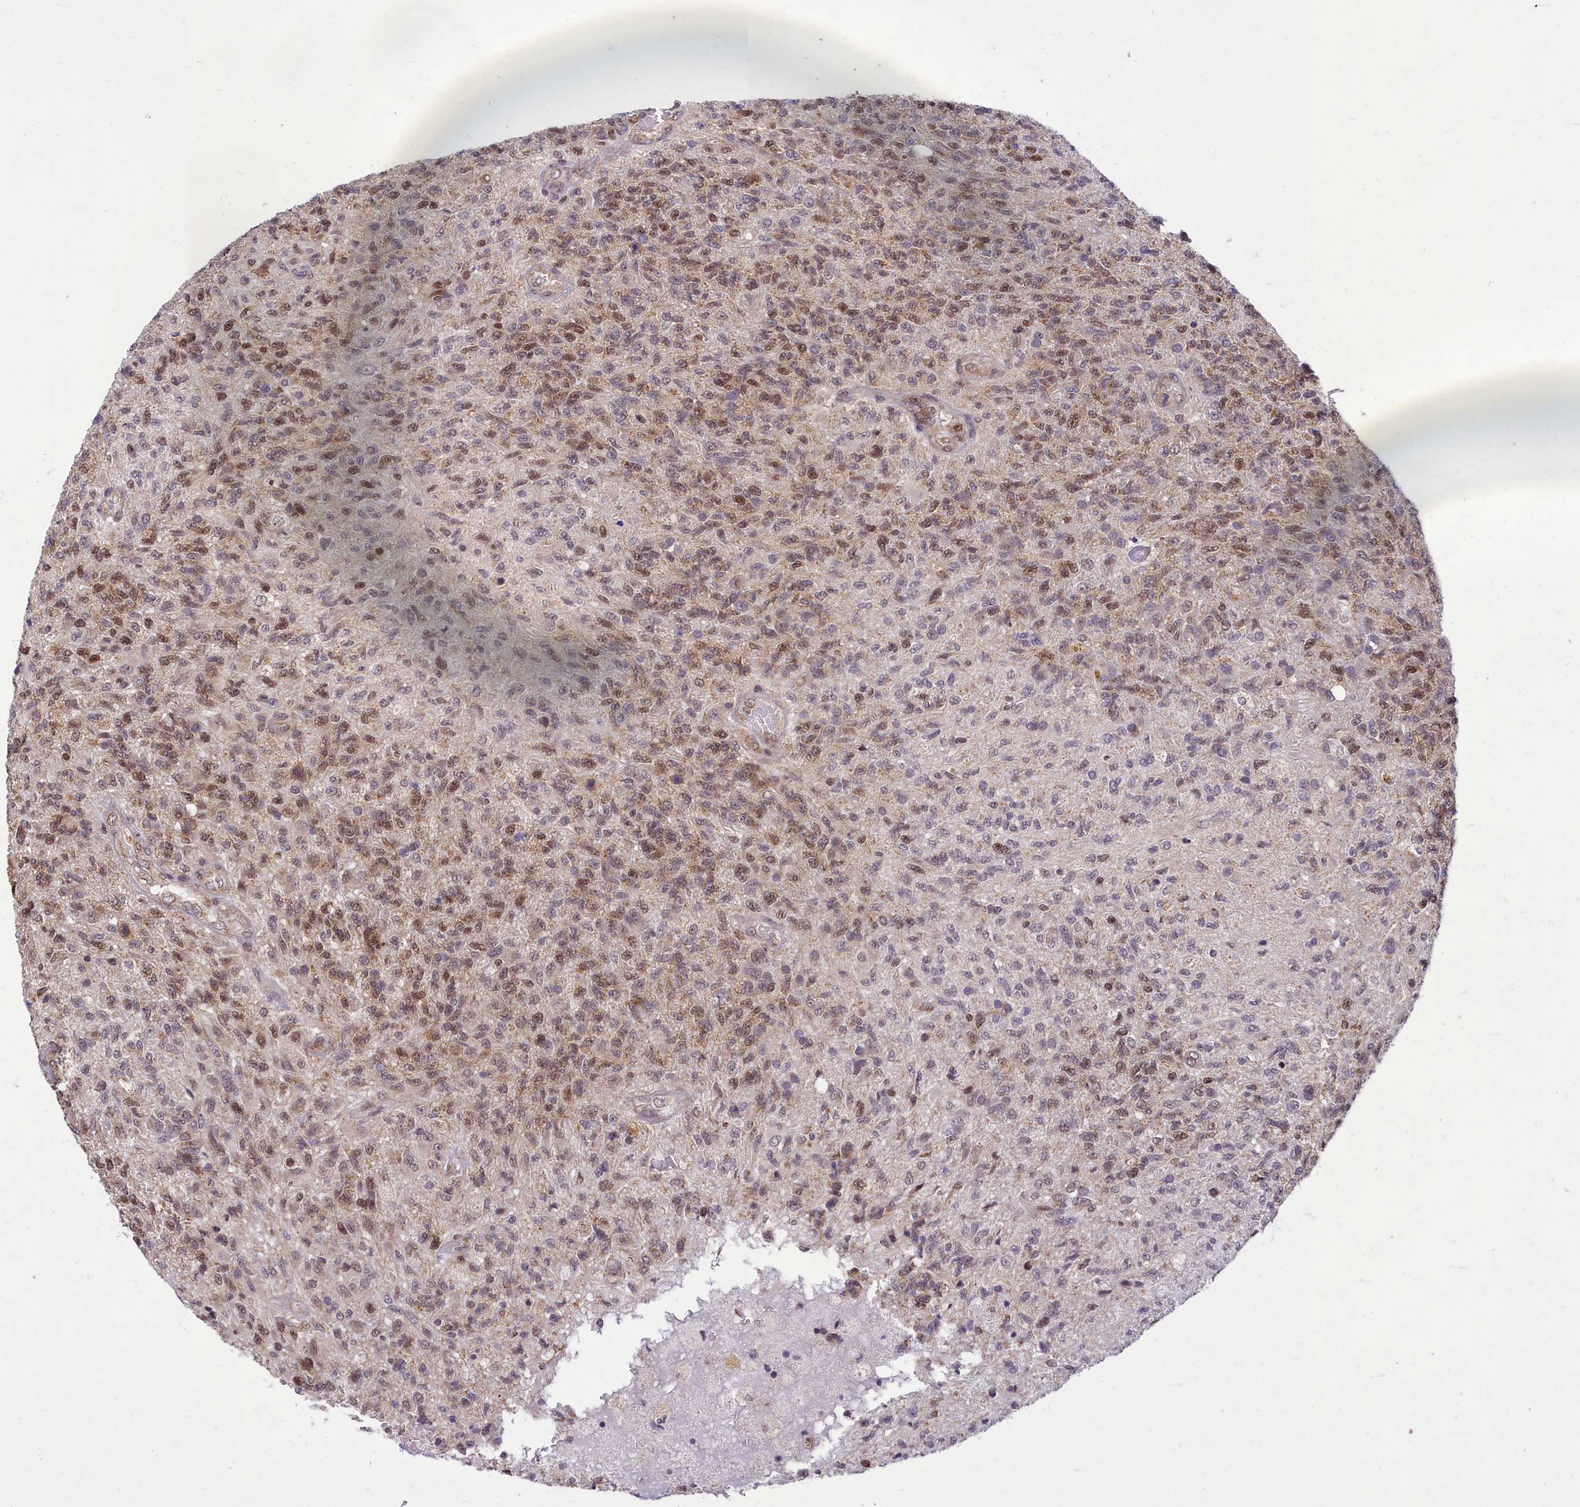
{"staining": {"intensity": "moderate", "quantity": ">75%", "location": "cytoplasmic/membranous,nuclear"}, "tissue": "glioma", "cell_type": "Tumor cells", "image_type": "cancer", "snomed": [{"axis": "morphology", "description": "Glioma, malignant, High grade"}, {"axis": "topography", "description": "Brain"}], "caption": "Protein positivity by IHC displays moderate cytoplasmic/membranous and nuclear positivity in about >75% of tumor cells in high-grade glioma (malignant).", "gene": "EARS2", "patient": {"sex": "male", "age": 56}}